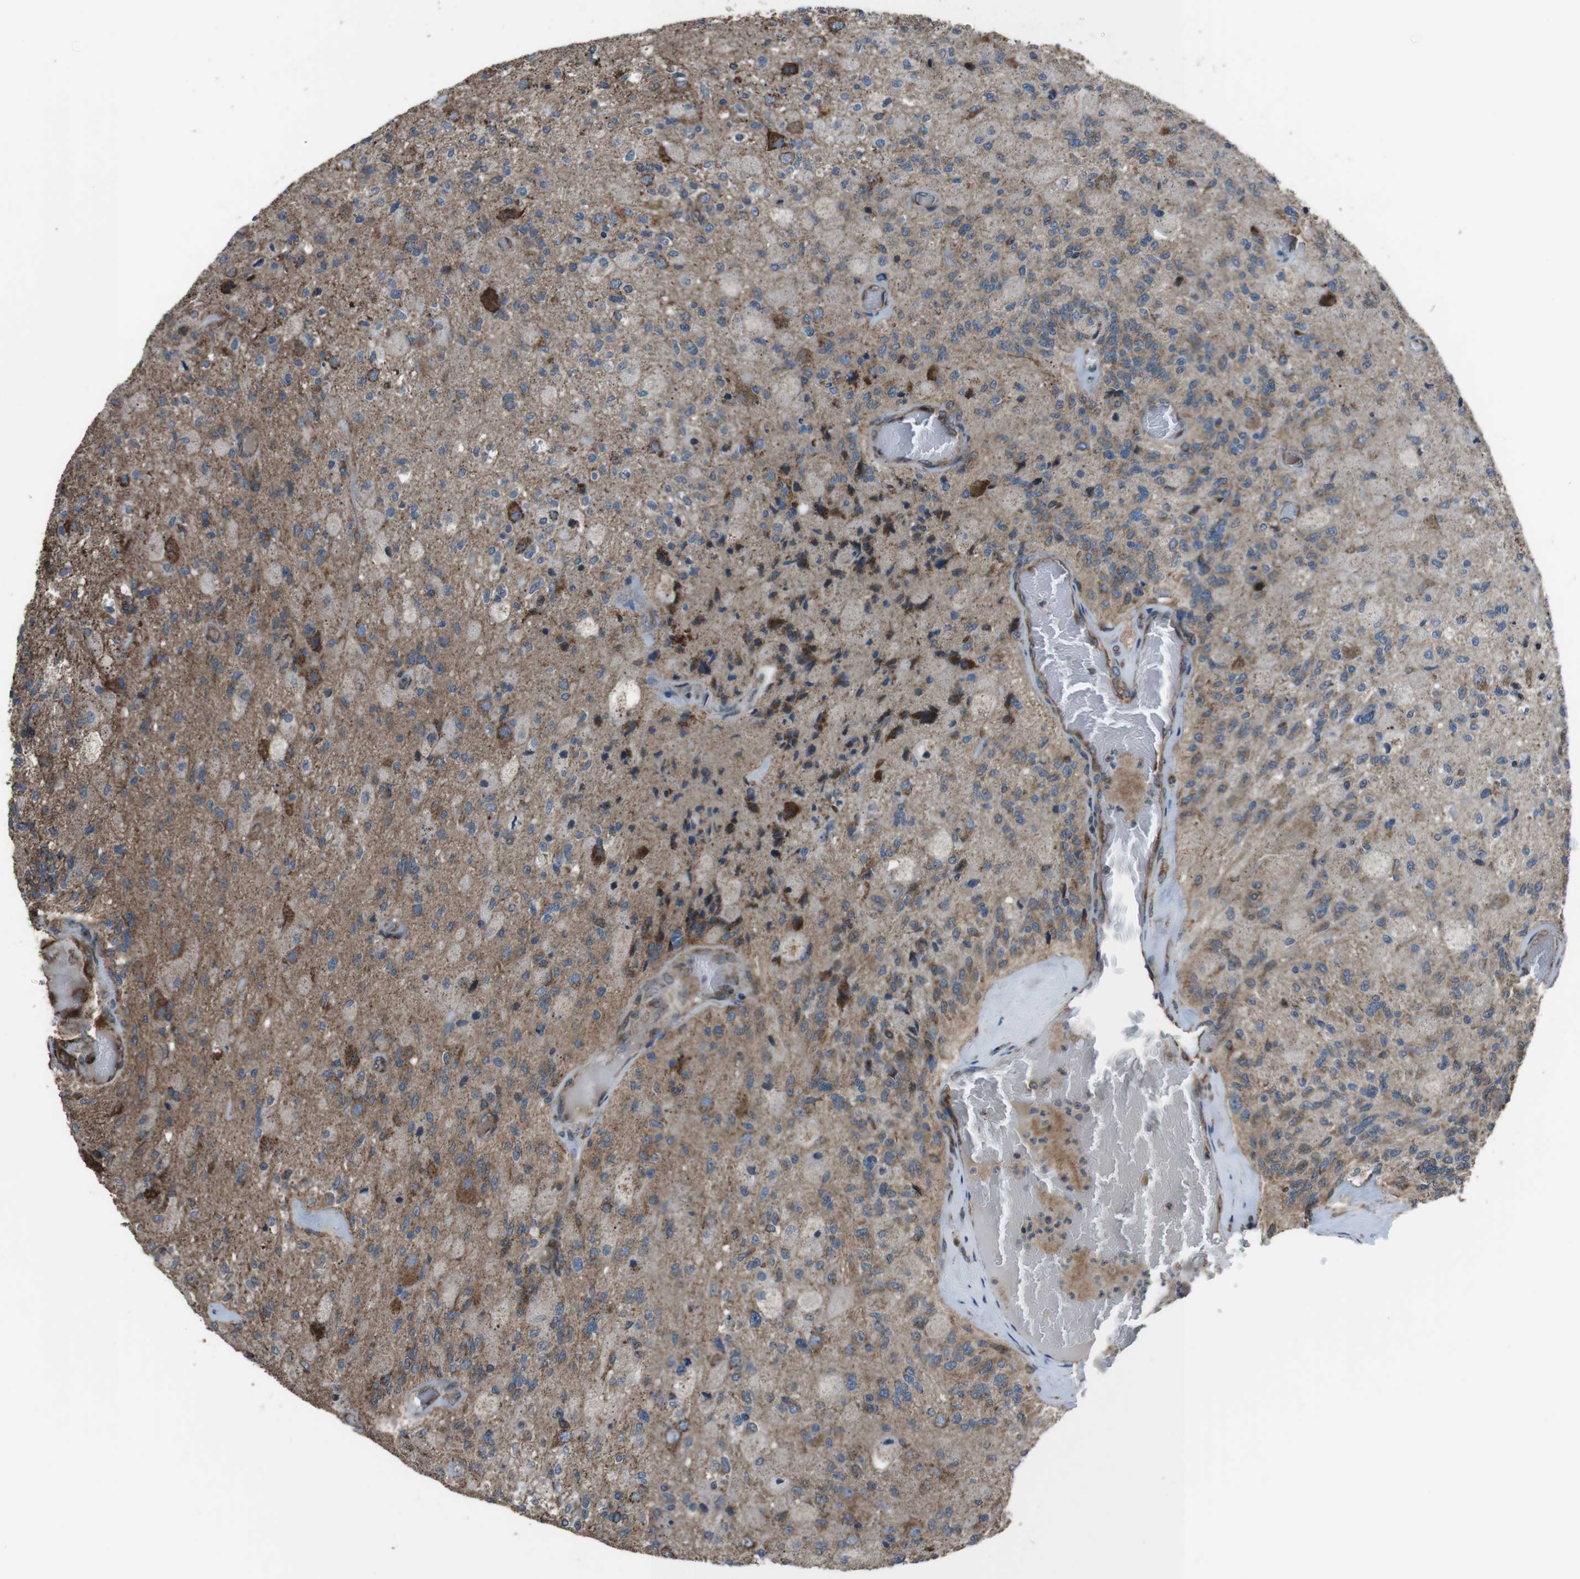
{"staining": {"intensity": "moderate", "quantity": "<25%", "location": "cytoplasmic/membranous"}, "tissue": "glioma", "cell_type": "Tumor cells", "image_type": "cancer", "snomed": [{"axis": "morphology", "description": "Normal tissue, NOS"}, {"axis": "morphology", "description": "Glioma, malignant, High grade"}, {"axis": "topography", "description": "Cerebral cortex"}], "caption": "High-magnification brightfield microscopy of glioma stained with DAB (3,3'-diaminobenzidine) (brown) and counterstained with hematoxylin (blue). tumor cells exhibit moderate cytoplasmic/membranous expression is present in approximately<25% of cells.", "gene": "GIMAP8", "patient": {"sex": "male", "age": 77}}